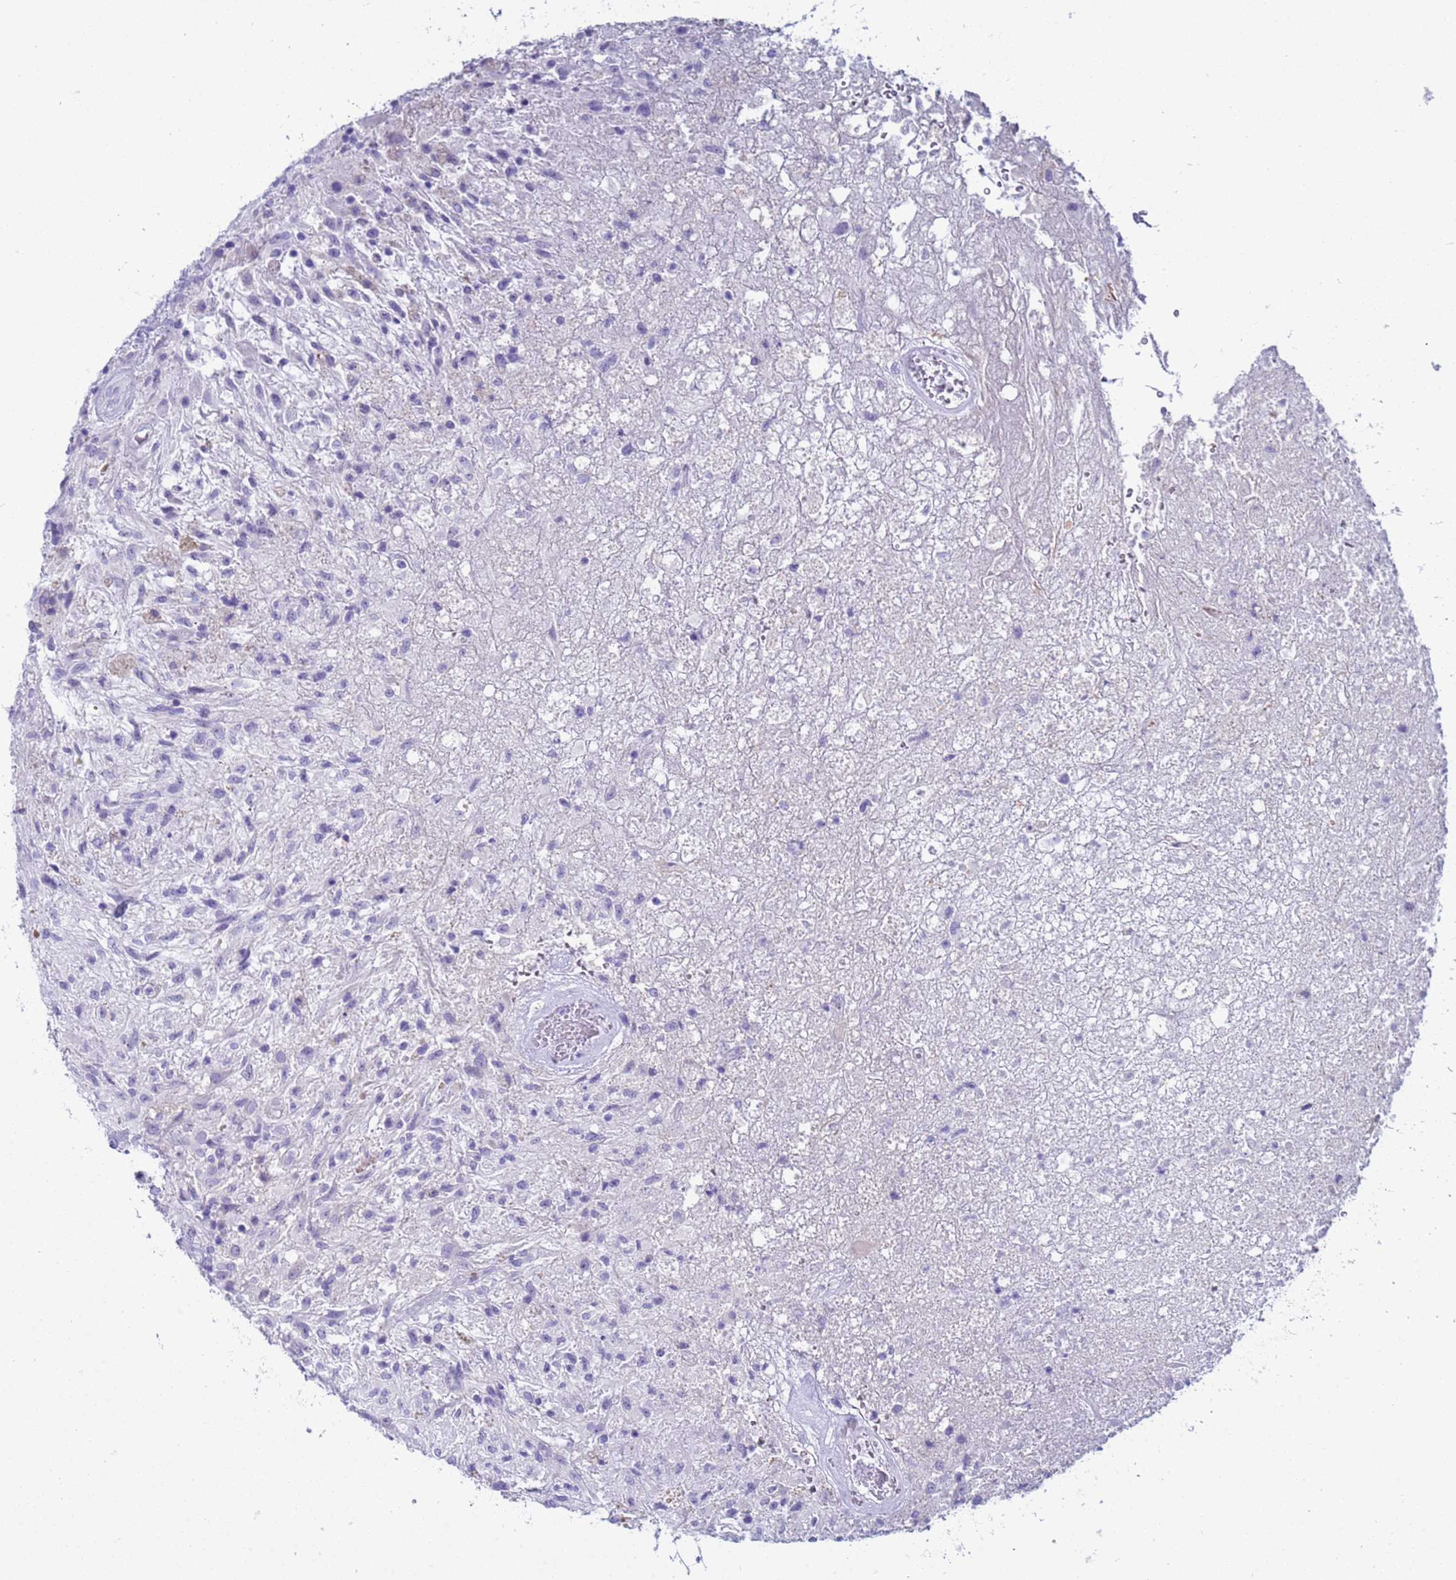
{"staining": {"intensity": "negative", "quantity": "none", "location": "none"}, "tissue": "glioma", "cell_type": "Tumor cells", "image_type": "cancer", "snomed": [{"axis": "morphology", "description": "Glioma, malignant, High grade"}, {"axis": "topography", "description": "Brain"}], "caption": "Malignant high-grade glioma stained for a protein using IHC displays no positivity tumor cells.", "gene": "CKM", "patient": {"sex": "male", "age": 56}}